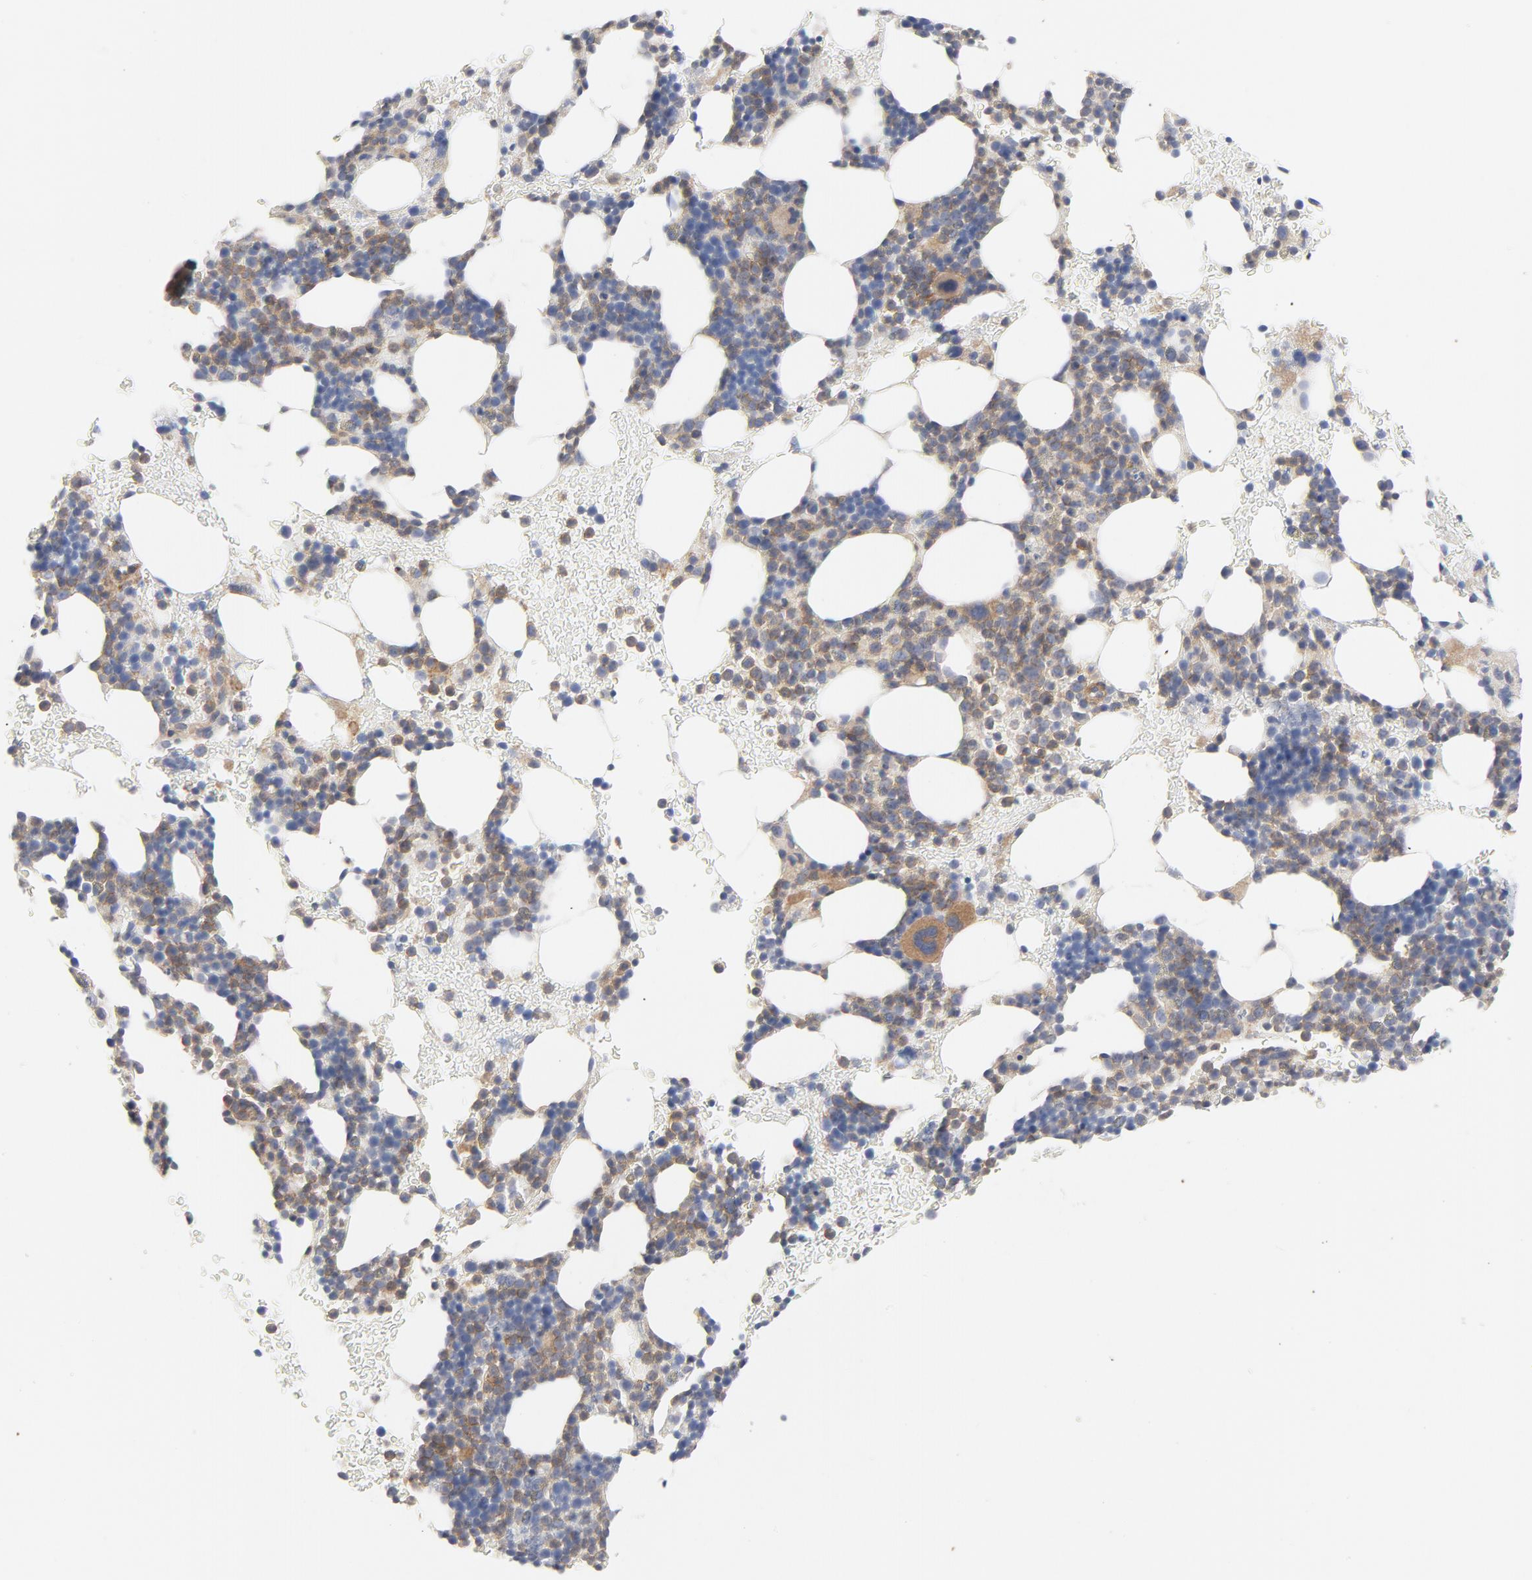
{"staining": {"intensity": "moderate", "quantity": "25%-75%", "location": "cytoplasmic/membranous"}, "tissue": "bone marrow", "cell_type": "Hematopoietic cells", "image_type": "normal", "snomed": [{"axis": "morphology", "description": "Normal tissue, NOS"}, {"axis": "topography", "description": "Bone marrow"}], "caption": "This is a histology image of immunohistochemistry (IHC) staining of normal bone marrow, which shows moderate positivity in the cytoplasmic/membranous of hematopoietic cells.", "gene": "ROCK1", "patient": {"sex": "male", "age": 17}}